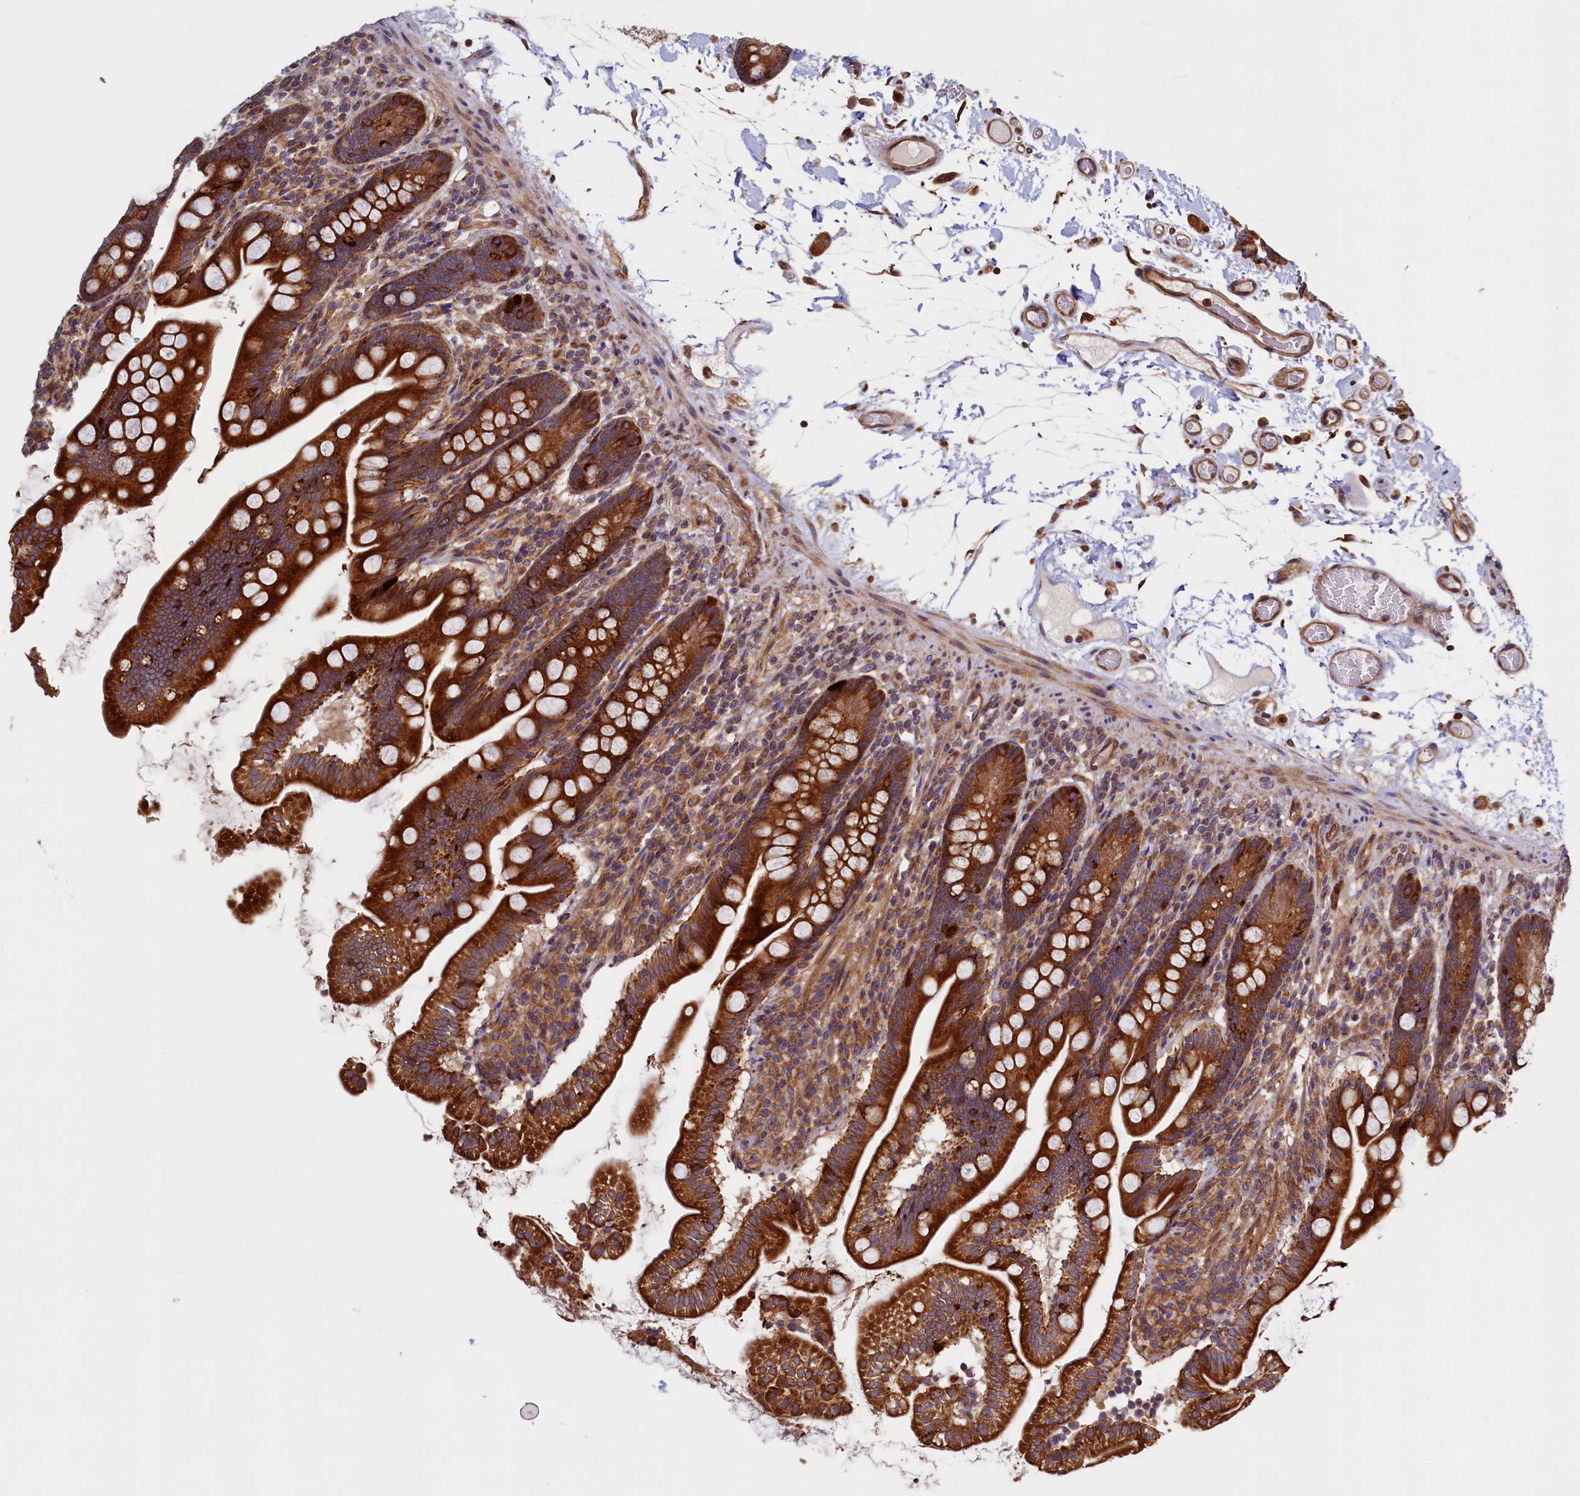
{"staining": {"intensity": "strong", "quantity": ">75%", "location": "cytoplasmic/membranous"}, "tissue": "small intestine", "cell_type": "Glandular cells", "image_type": "normal", "snomed": [{"axis": "morphology", "description": "Normal tissue, NOS"}, {"axis": "topography", "description": "Small intestine"}], "caption": "A high amount of strong cytoplasmic/membranous expression is seen in approximately >75% of glandular cells in benign small intestine.", "gene": "ATXN2L", "patient": {"sex": "female", "age": 64}}